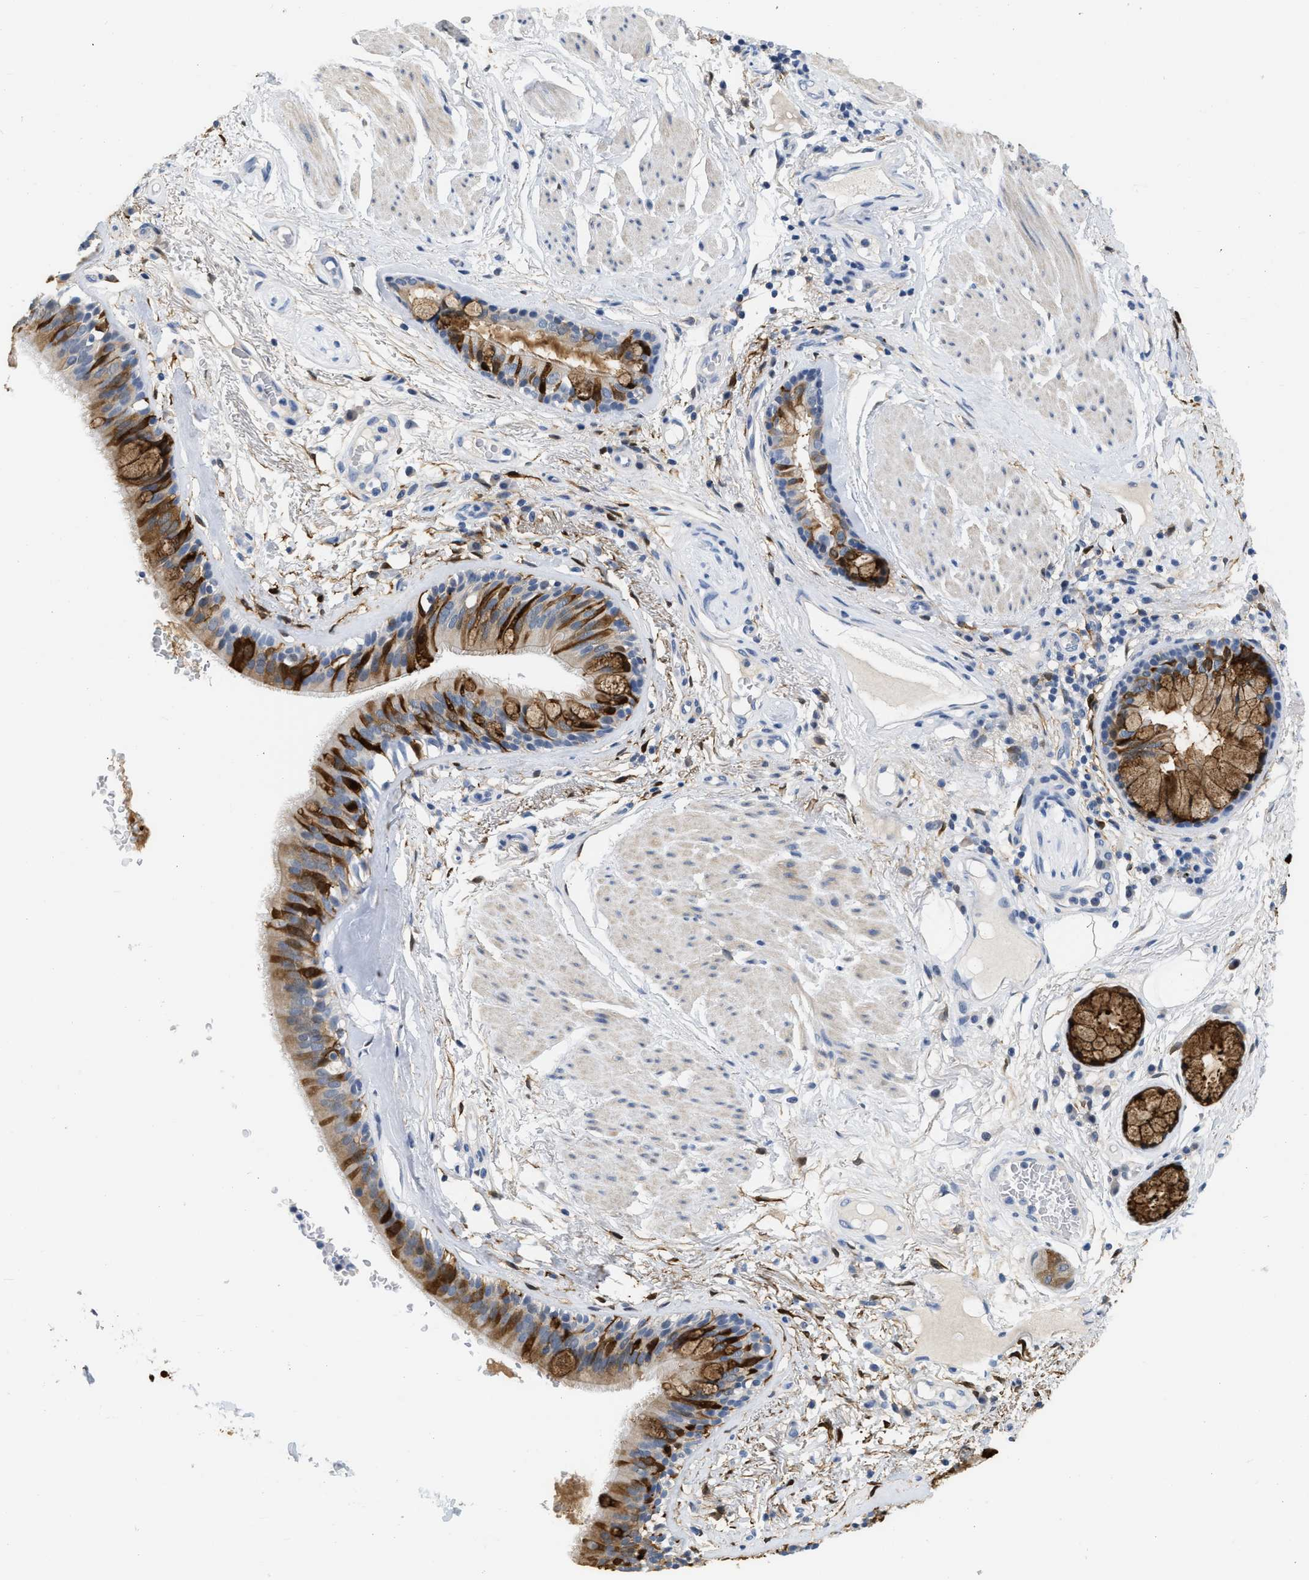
{"staining": {"intensity": "moderate", "quantity": ">75%", "location": "cytoplasmic/membranous"}, "tissue": "bronchus", "cell_type": "Respiratory epithelial cells", "image_type": "normal", "snomed": [{"axis": "morphology", "description": "Normal tissue, NOS"}, {"axis": "topography", "description": "Cartilage tissue"}], "caption": "Benign bronchus demonstrates moderate cytoplasmic/membranous positivity in about >75% of respiratory epithelial cells.", "gene": "CRYM", "patient": {"sex": "female", "age": 63}}